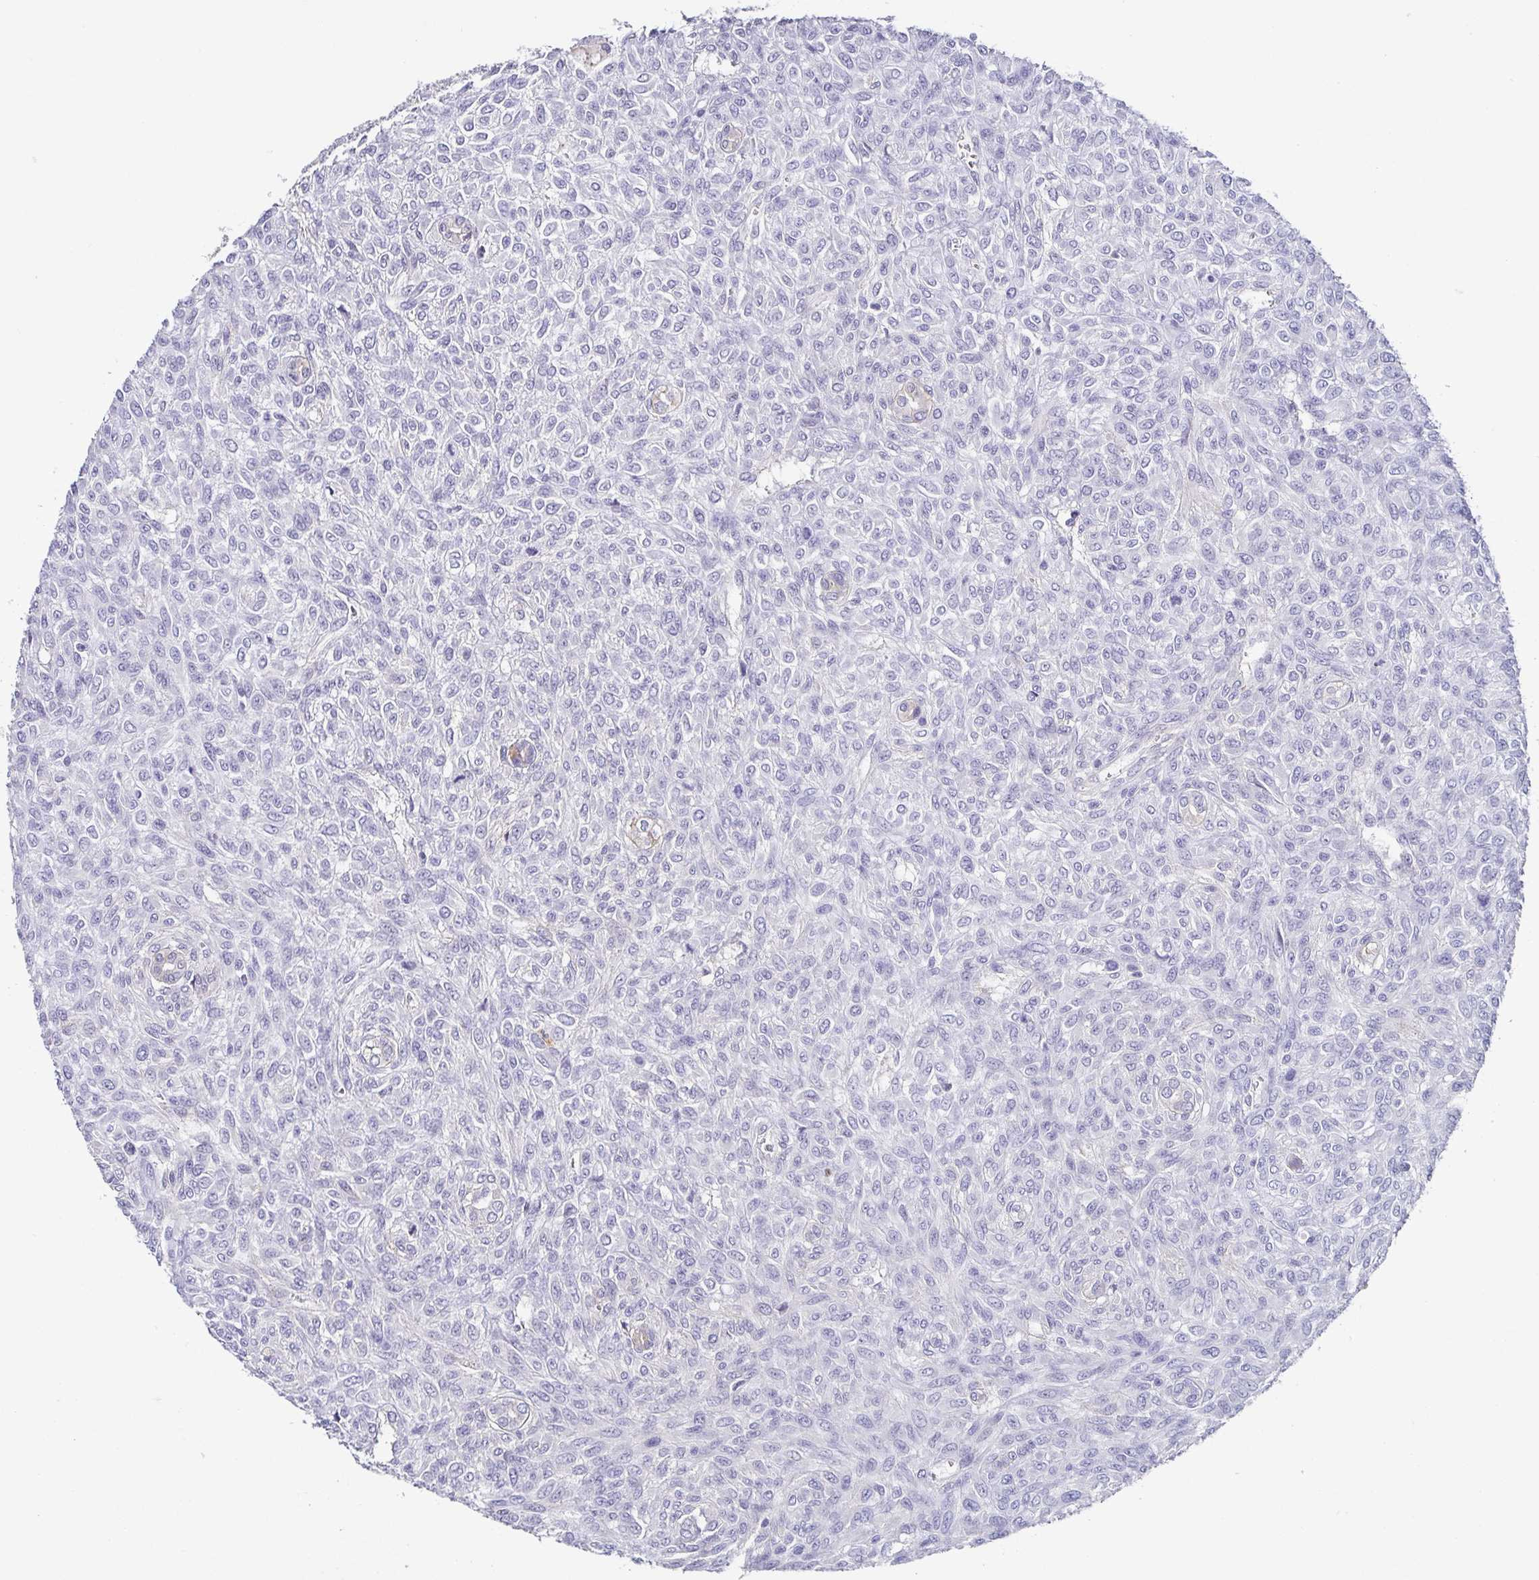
{"staining": {"intensity": "negative", "quantity": "none", "location": "none"}, "tissue": "renal cancer", "cell_type": "Tumor cells", "image_type": "cancer", "snomed": [{"axis": "morphology", "description": "Adenocarcinoma, NOS"}, {"axis": "topography", "description": "Kidney"}], "caption": "An immunohistochemistry image of renal cancer is shown. There is no staining in tumor cells of renal cancer.", "gene": "PIWIL3", "patient": {"sex": "male", "age": 58}}